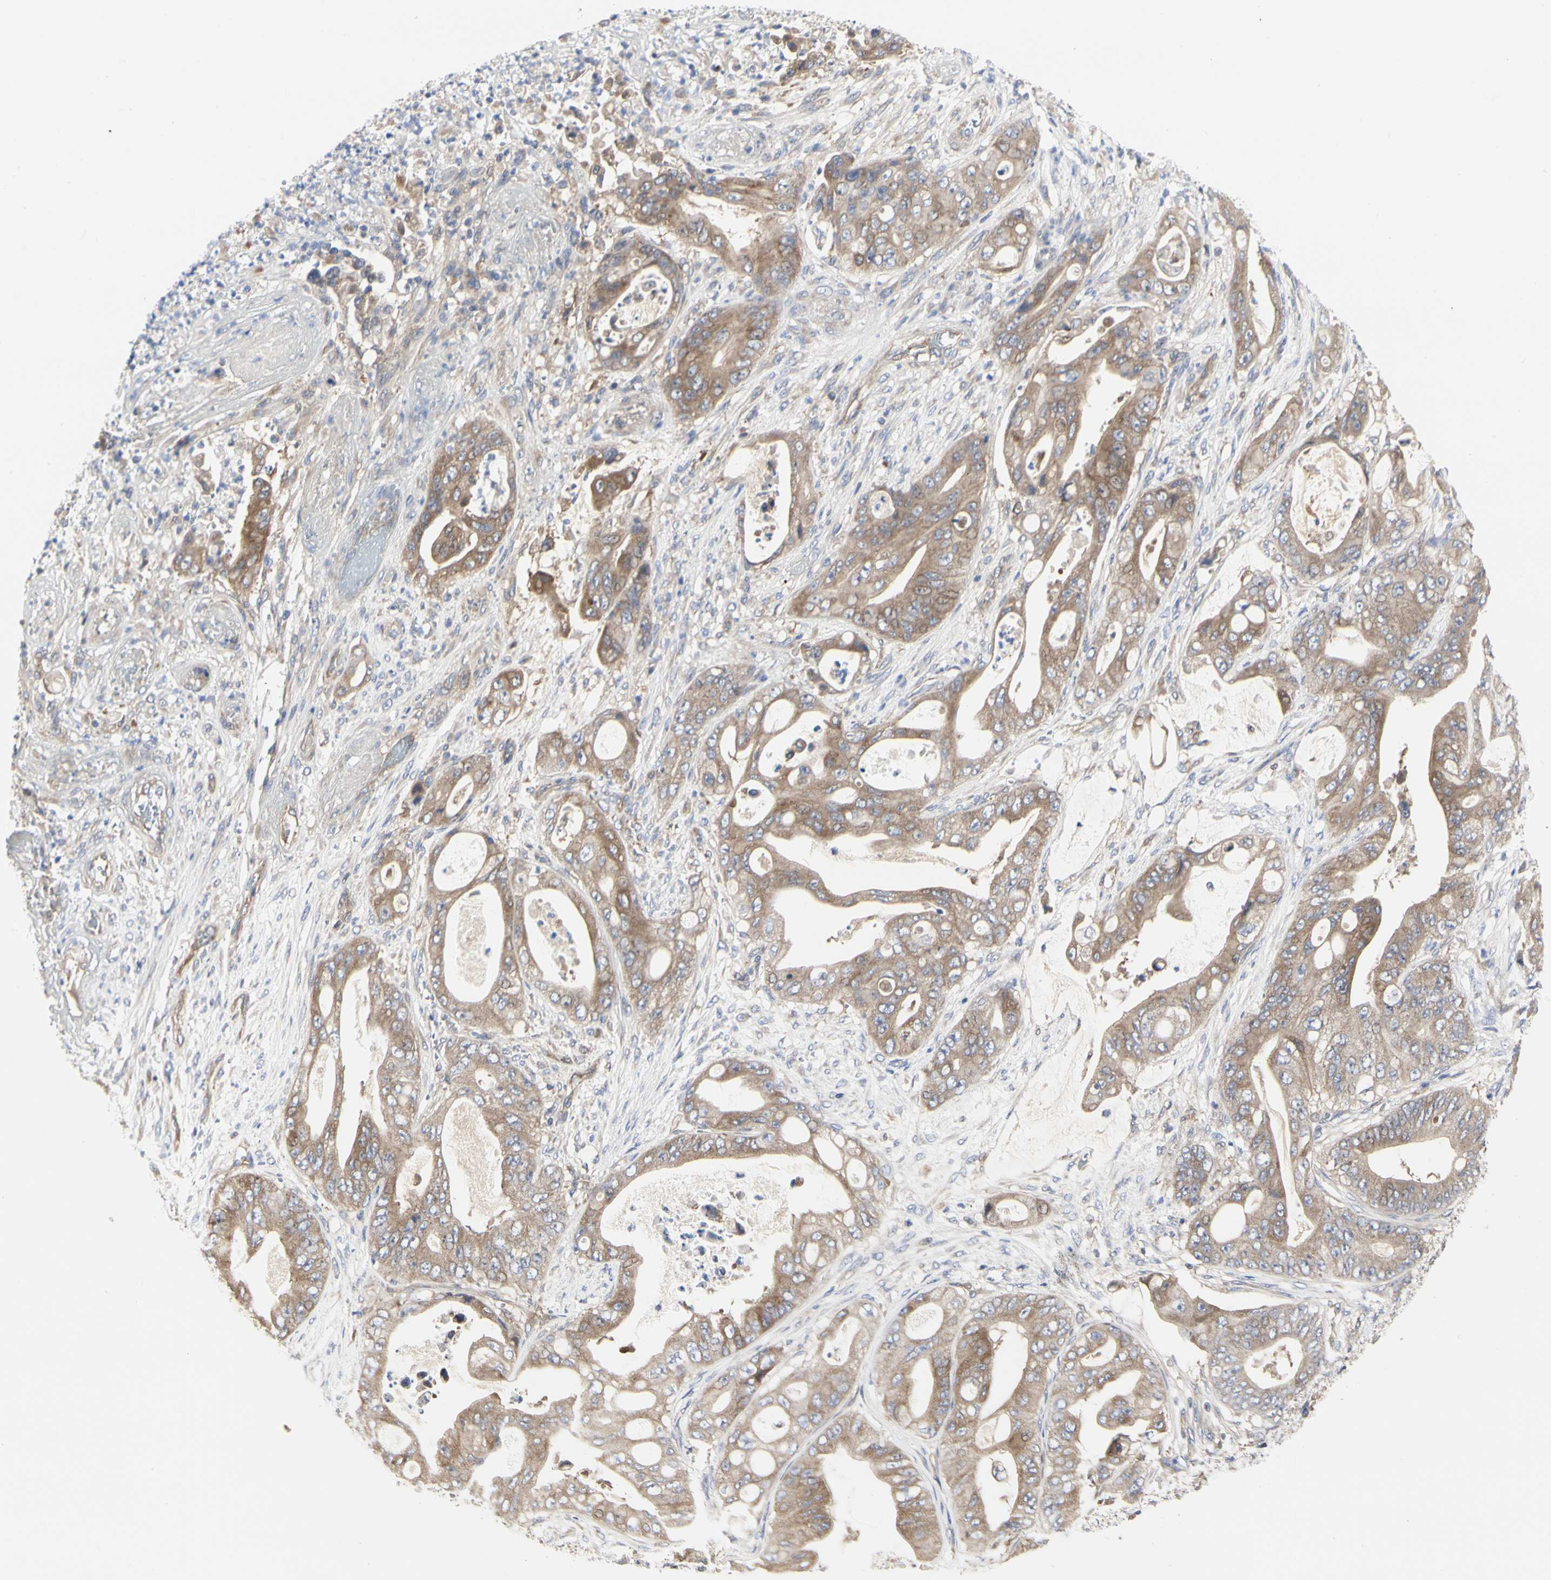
{"staining": {"intensity": "moderate", "quantity": ">75%", "location": "cytoplasmic/membranous"}, "tissue": "stomach cancer", "cell_type": "Tumor cells", "image_type": "cancer", "snomed": [{"axis": "morphology", "description": "Adenocarcinoma, NOS"}, {"axis": "topography", "description": "Stomach"}], "caption": "Stomach adenocarcinoma was stained to show a protein in brown. There is medium levels of moderate cytoplasmic/membranous staining in approximately >75% of tumor cells.", "gene": "C3orf52", "patient": {"sex": "female", "age": 73}}